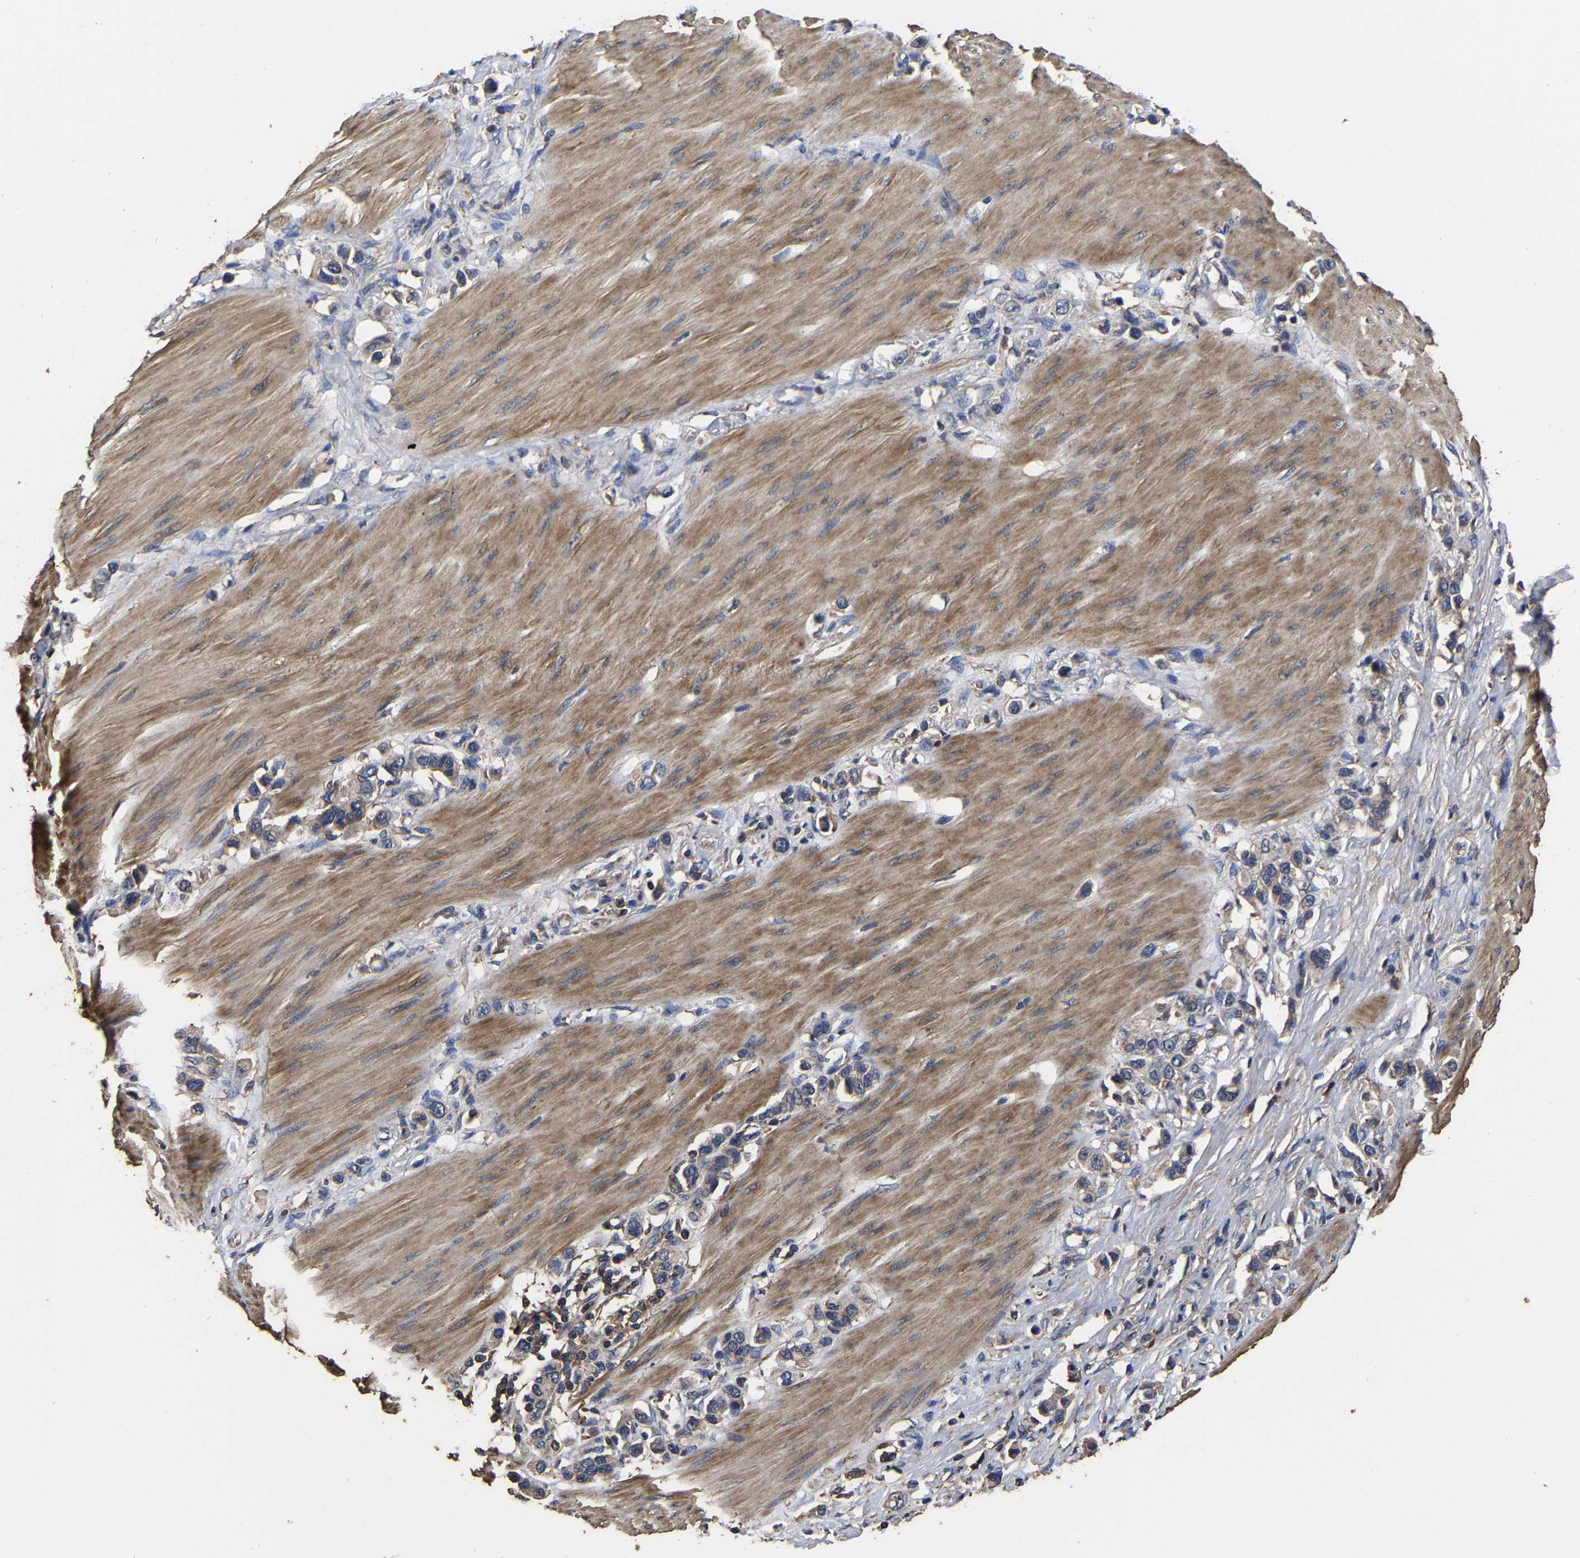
{"staining": {"intensity": "weak", "quantity": "25%-75%", "location": "cytoplasmic/membranous"}, "tissue": "stomach cancer", "cell_type": "Tumor cells", "image_type": "cancer", "snomed": [{"axis": "morphology", "description": "Adenocarcinoma, NOS"}, {"axis": "topography", "description": "Stomach"}], "caption": "Immunohistochemistry of adenocarcinoma (stomach) displays low levels of weak cytoplasmic/membranous expression in about 25%-75% of tumor cells. Nuclei are stained in blue.", "gene": "ITCH", "patient": {"sex": "female", "age": 65}}